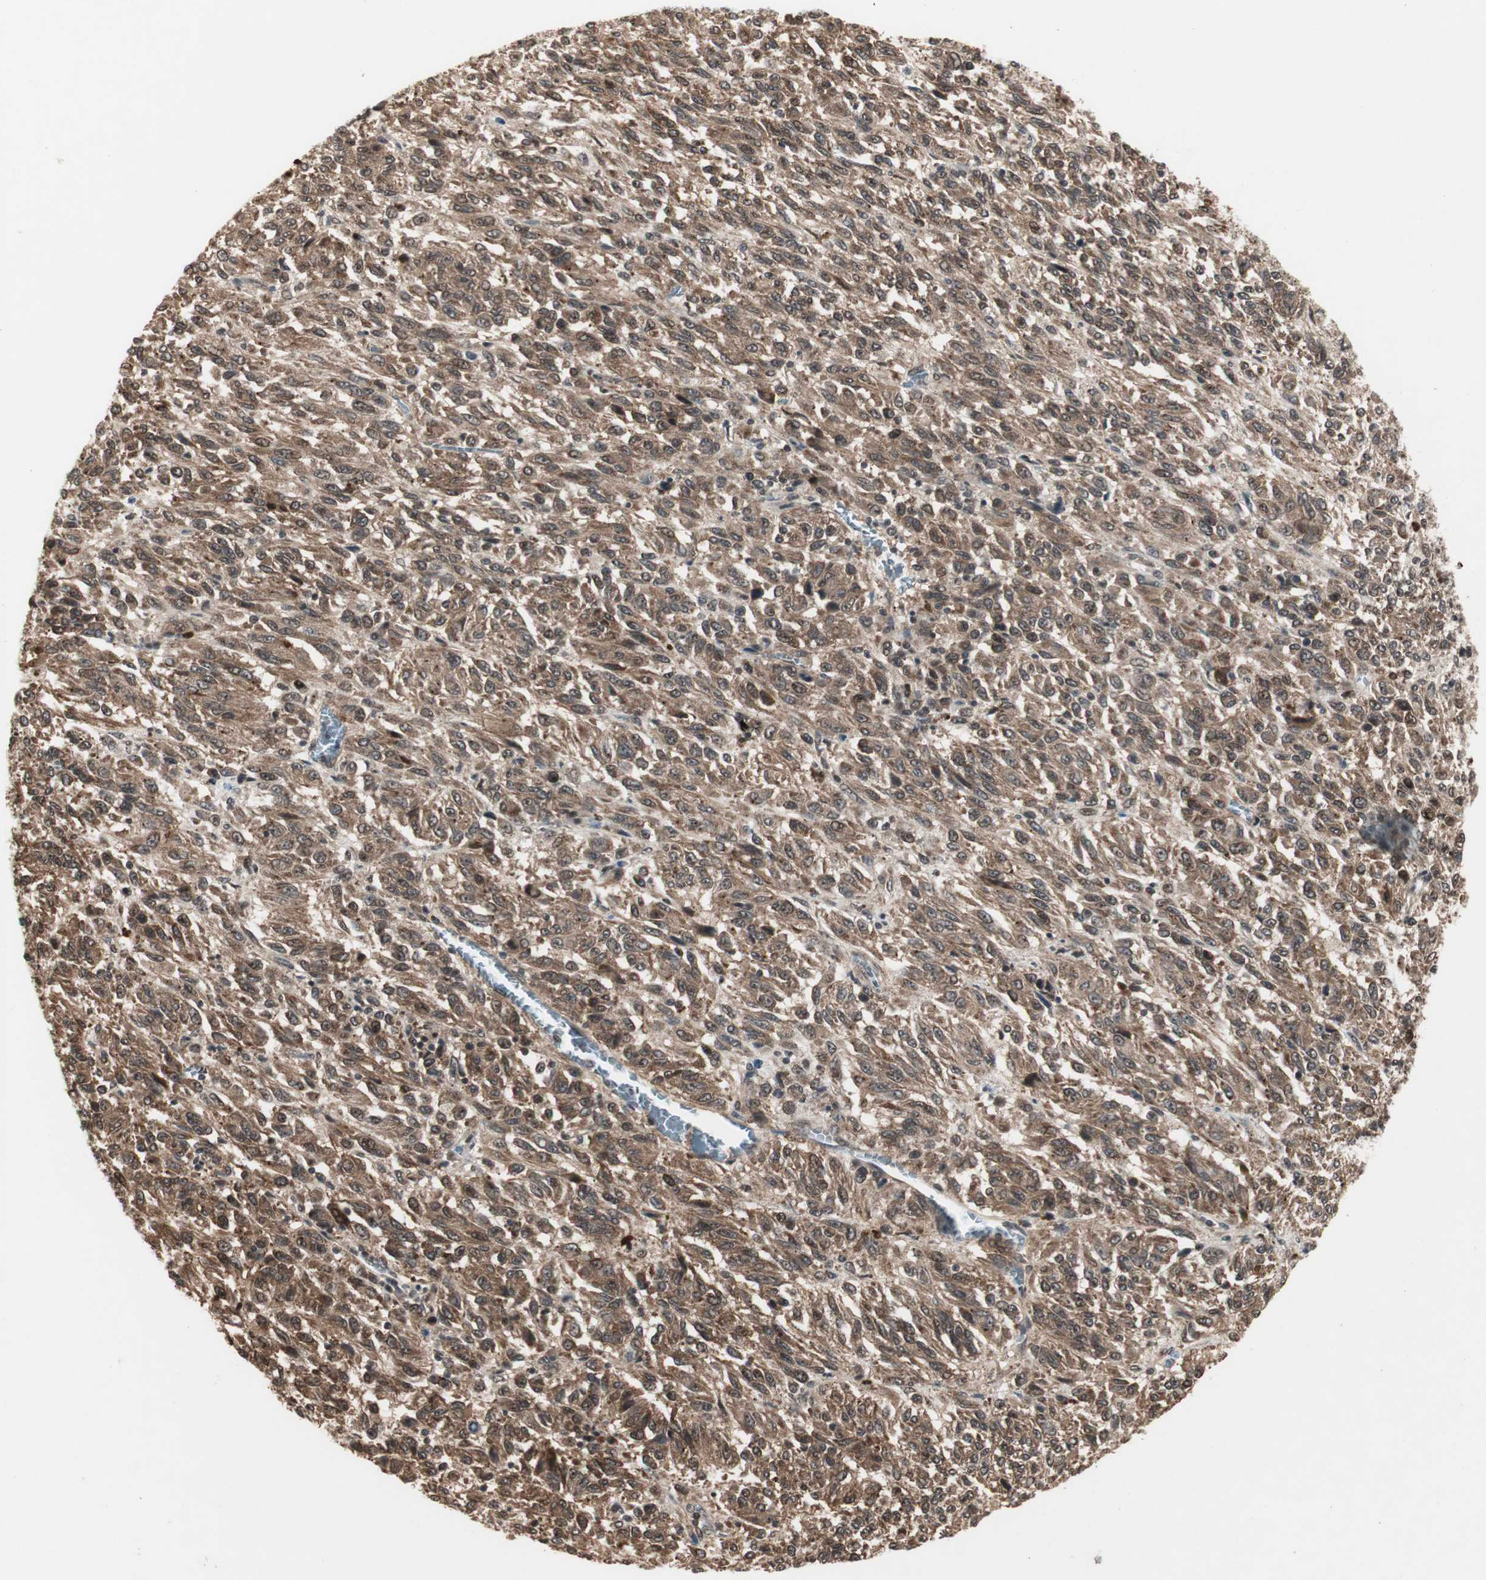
{"staining": {"intensity": "moderate", "quantity": ">75%", "location": "cytoplasmic/membranous"}, "tissue": "melanoma", "cell_type": "Tumor cells", "image_type": "cancer", "snomed": [{"axis": "morphology", "description": "Malignant melanoma, Metastatic site"}, {"axis": "topography", "description": "Lung"}], "caption": "Malignant melanoma (metastatic site) was stained to show a protein in brown. There is medium levels of moderate cytoplasmic/membranous positivity in approximately >75% of tumor cells.", "gene": "CSNK2B", "patient": {"sex": "male", "age": 64}}